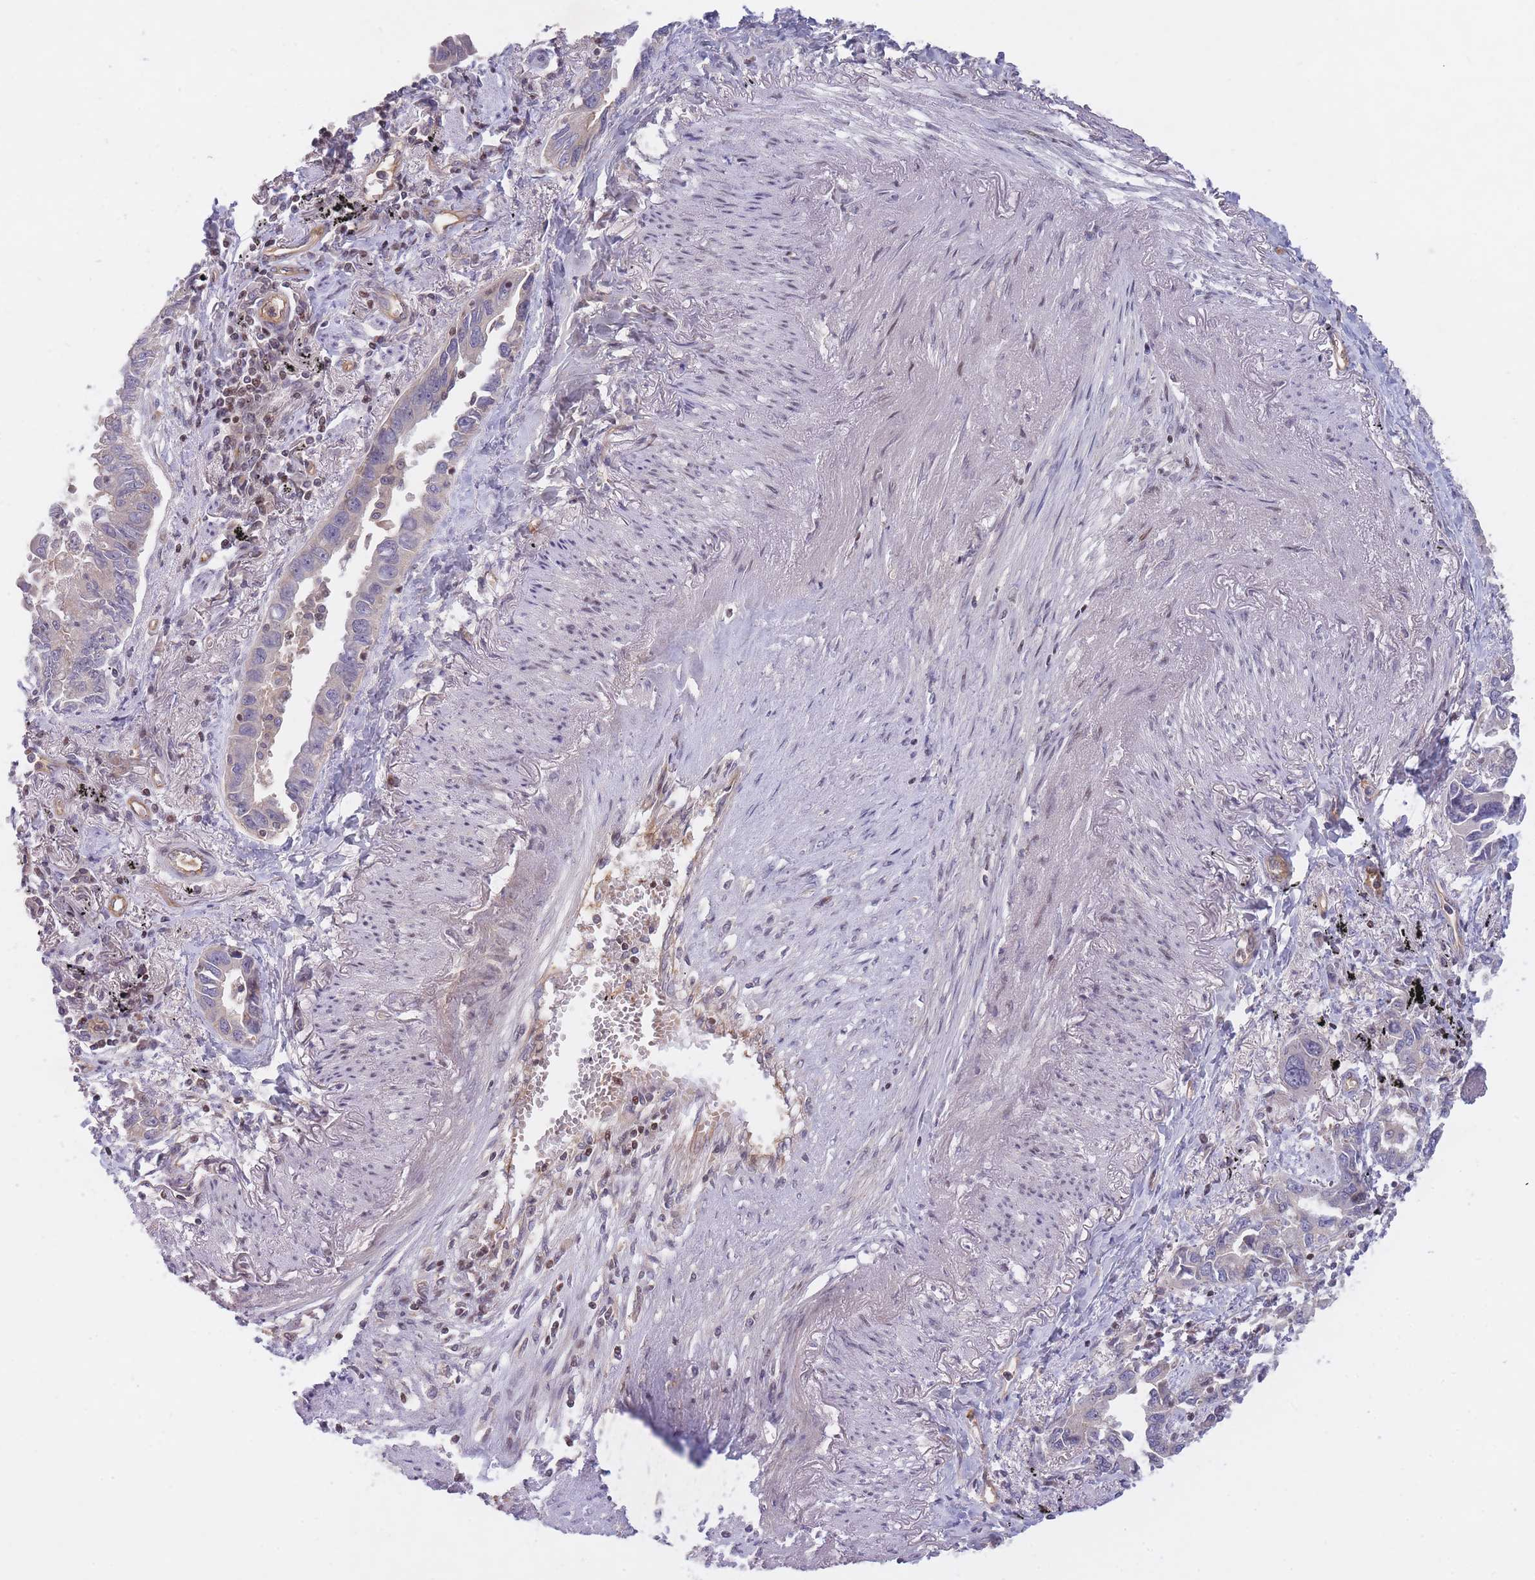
{"staining": {"intensity": "negative", "quantity": "none", "location": "none"}, "tissue": "lung cancer", "cell_type": "Tumor cells", "image_type": "cancer", "snomed": [{"axis": "morphology", "description": "Adenocarcinoma, NOS"}, {"axis": "topography", "description": "Lung"}], "caption": "DAB immunohistochemical staining of human lung cancer displays no significant staining in tumor cells. Nuclei are stained in blue.", "gene": "SLC35F5", "patient": {"sex": "male", "age": 67}}